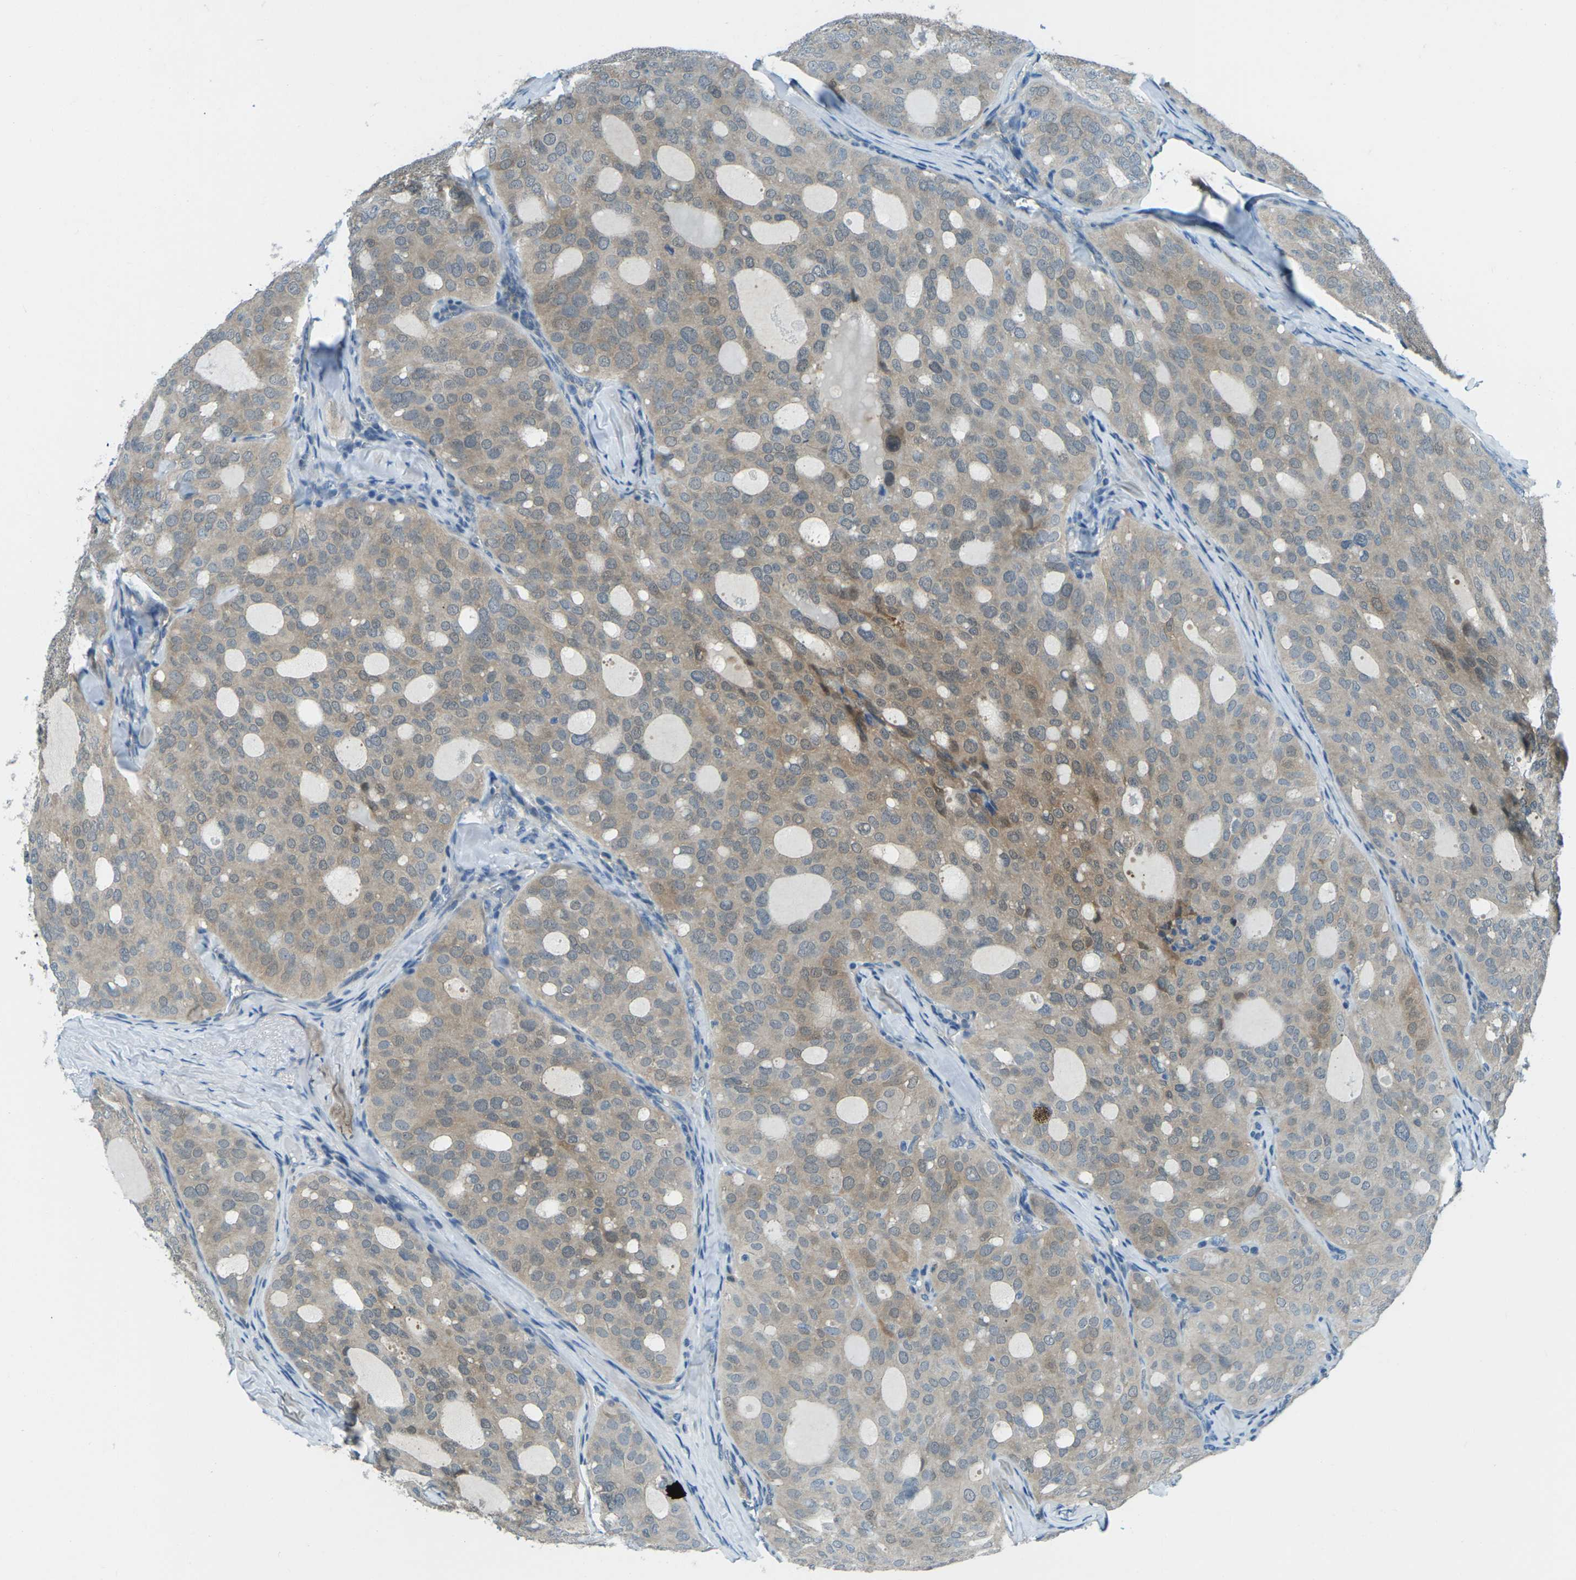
{"staining": {"intensity": "weak", "quantity": ">75%", "location": "cytoplasmic/membranous,nuclear"}, "tissue": "thyroid cancer", "cell_type": "Tumor cells", "image_type": "cancer", "snomed": [{"axis": "morphology", "description": "Follicular adenoma carcinoma, NOS"}, {"axis": "topography", "description": "Thyroid gland"}], "caption": "Thyroid cancer stained with immunohistochemistry reveals weak cytoplasmic/membranous and nuclear positivity in approximately >75% of tumor cells. The protein of interest is stained brown, and the nuclei are stained in blue (DAB IHC with brightfield microscopy, high magnification).", "gene": "NANOS2", "patient": {"sex": "male", "age": 75}}